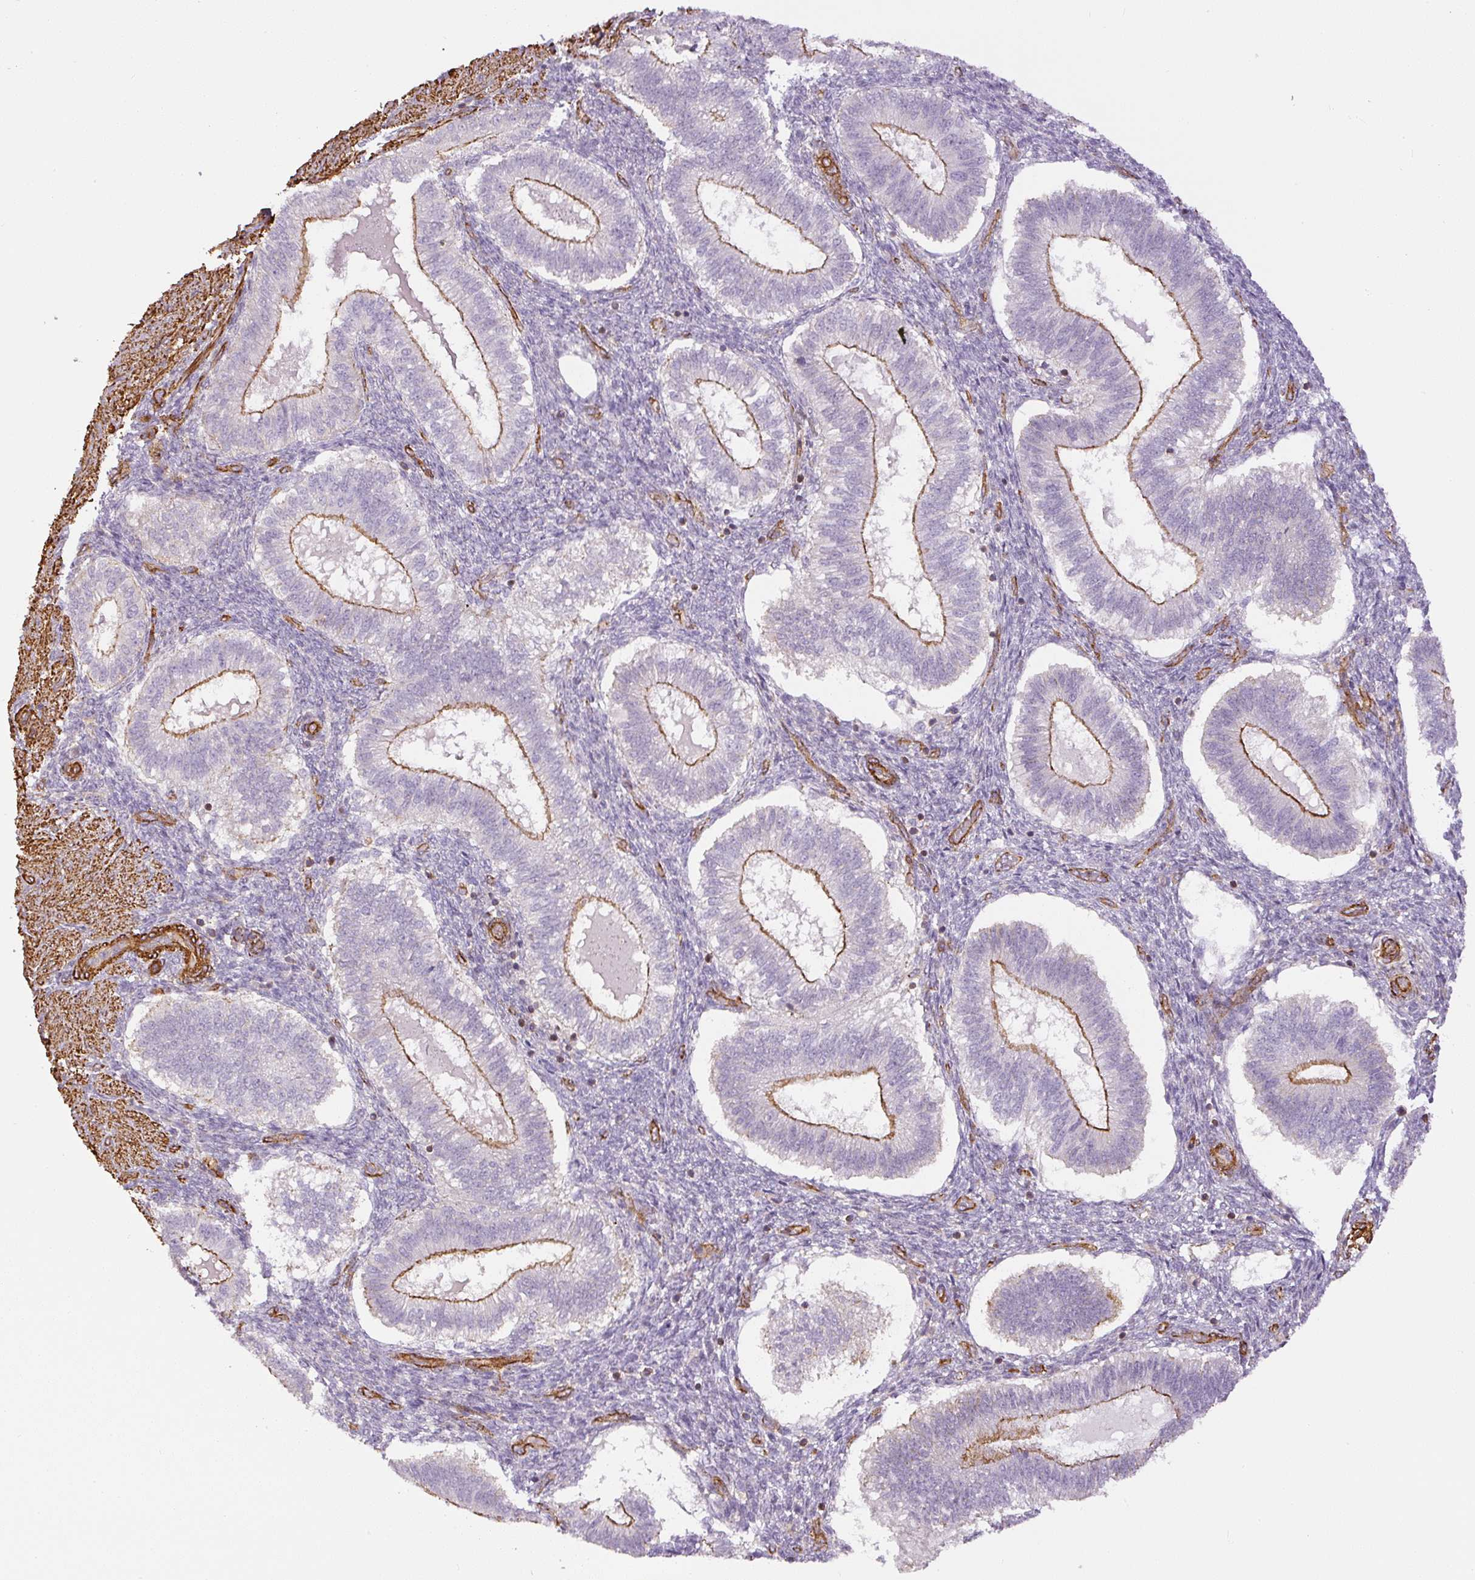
{"staining": {"intensity": "weak", "quantity": "<25%", "location": "cytoplasmic/membranous"}, "tissue": "endometrium", "cell_type": "Cells in endometrial stroma", "image_type": "normal", "snomed": [{"axis": "morphology", "description": "Normal tissue, NOS"}, {"axis": "topography", "description": "Endometrium"}], "caption": "IHC histopathology image of unremarkable endometrium stained for a protein (brown), which demonstrates no expression in cells in endometrial stroma.", "gene": "MYL12A", "patient": {"sex": "female", "age": 25}}